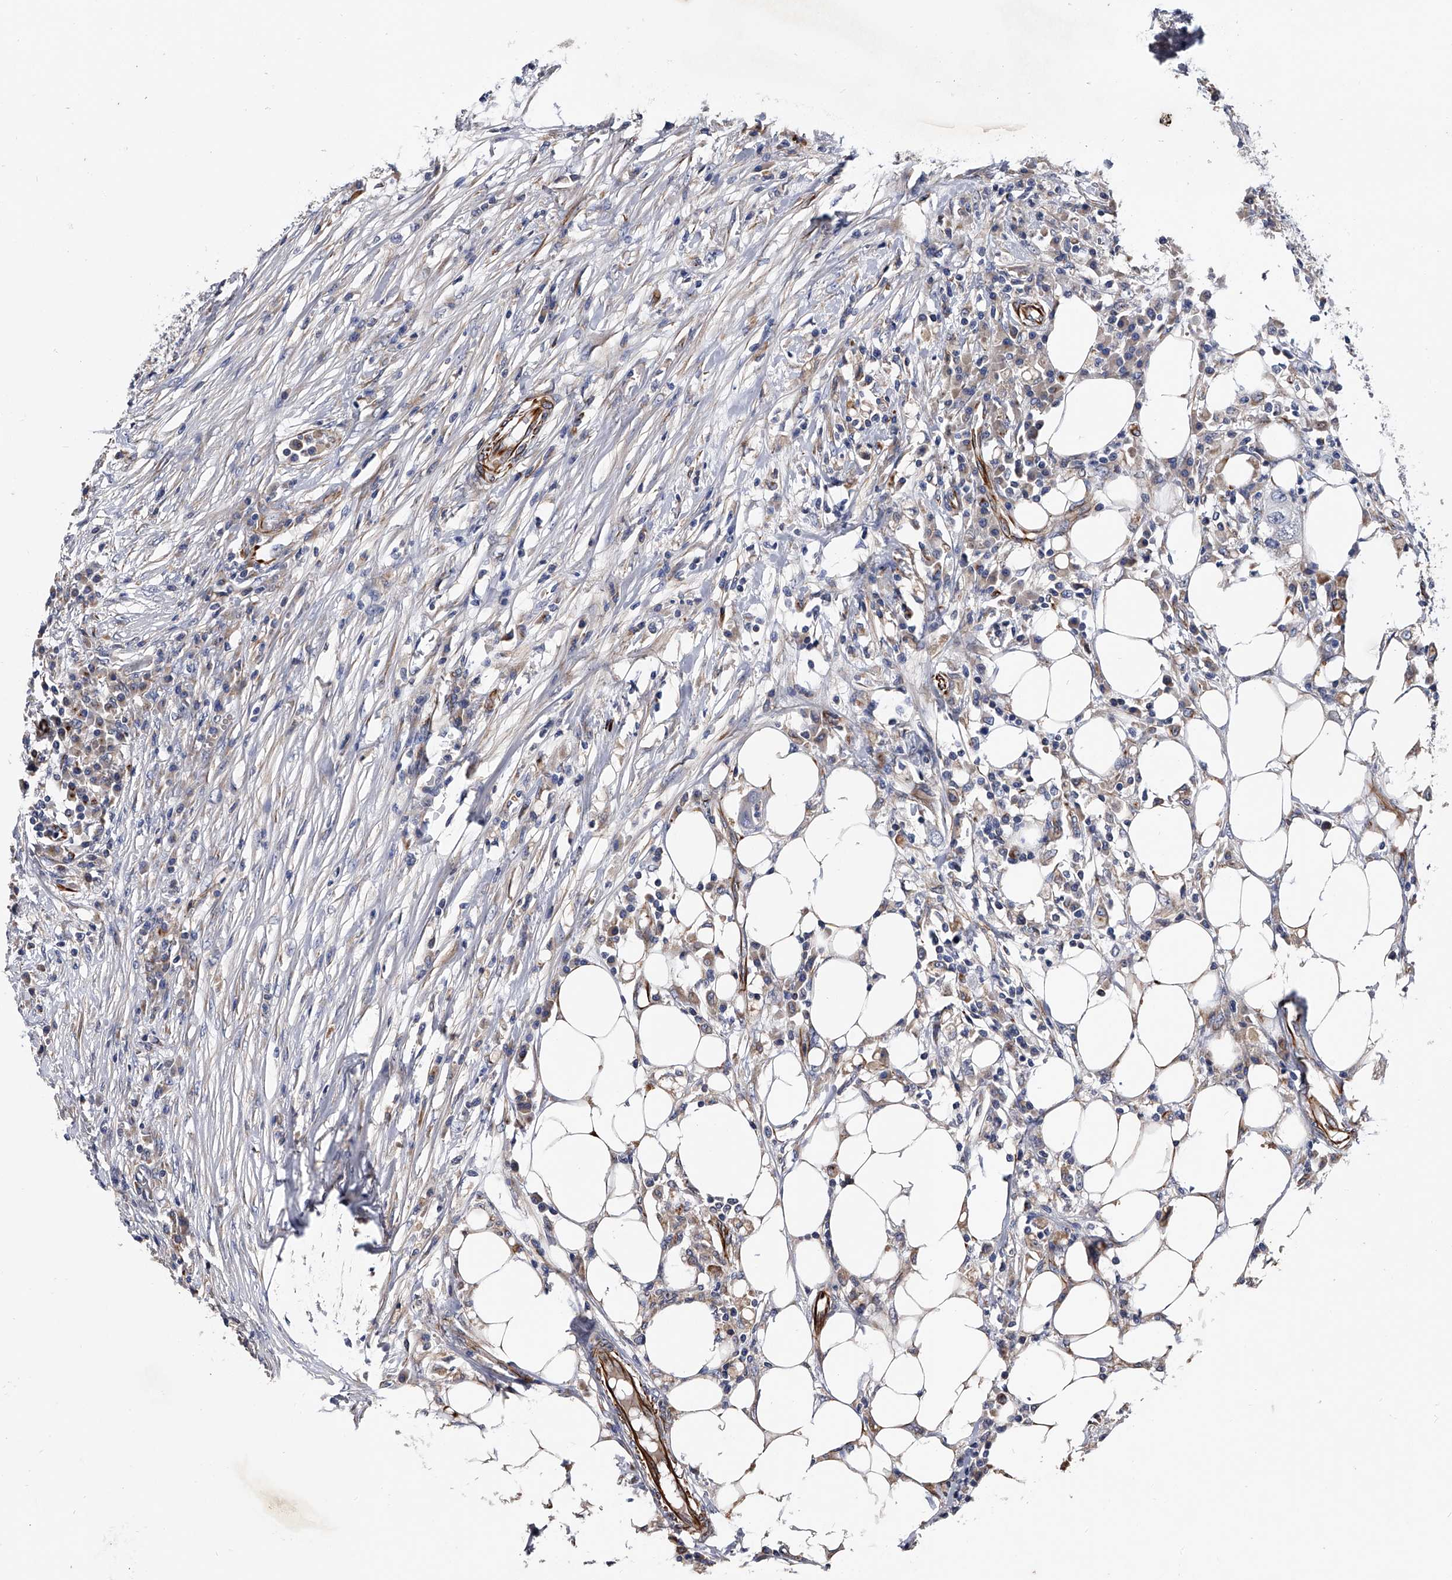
{"staining": {"intensity": "negative", "quantity": "none", "location": "none"}, "tissue": "colorectal cancer", "cell_type": "Tumor cells", "image_type": "cancer", "snomed": [{"axis": "morphology", "description": "Adenocarcinoma, NOS"}, {"axis": "topography", "description": "Colon"}], "caption": "An immunohistochemistry photomicrograph of colorectal cancer (adenocarcinoma) is shown. There is no staining in tumor cells of colorectal cancer (adenocarcinoma).", "gene": "EFCAB7", "patient": {"sex": "male", "age": 71}}